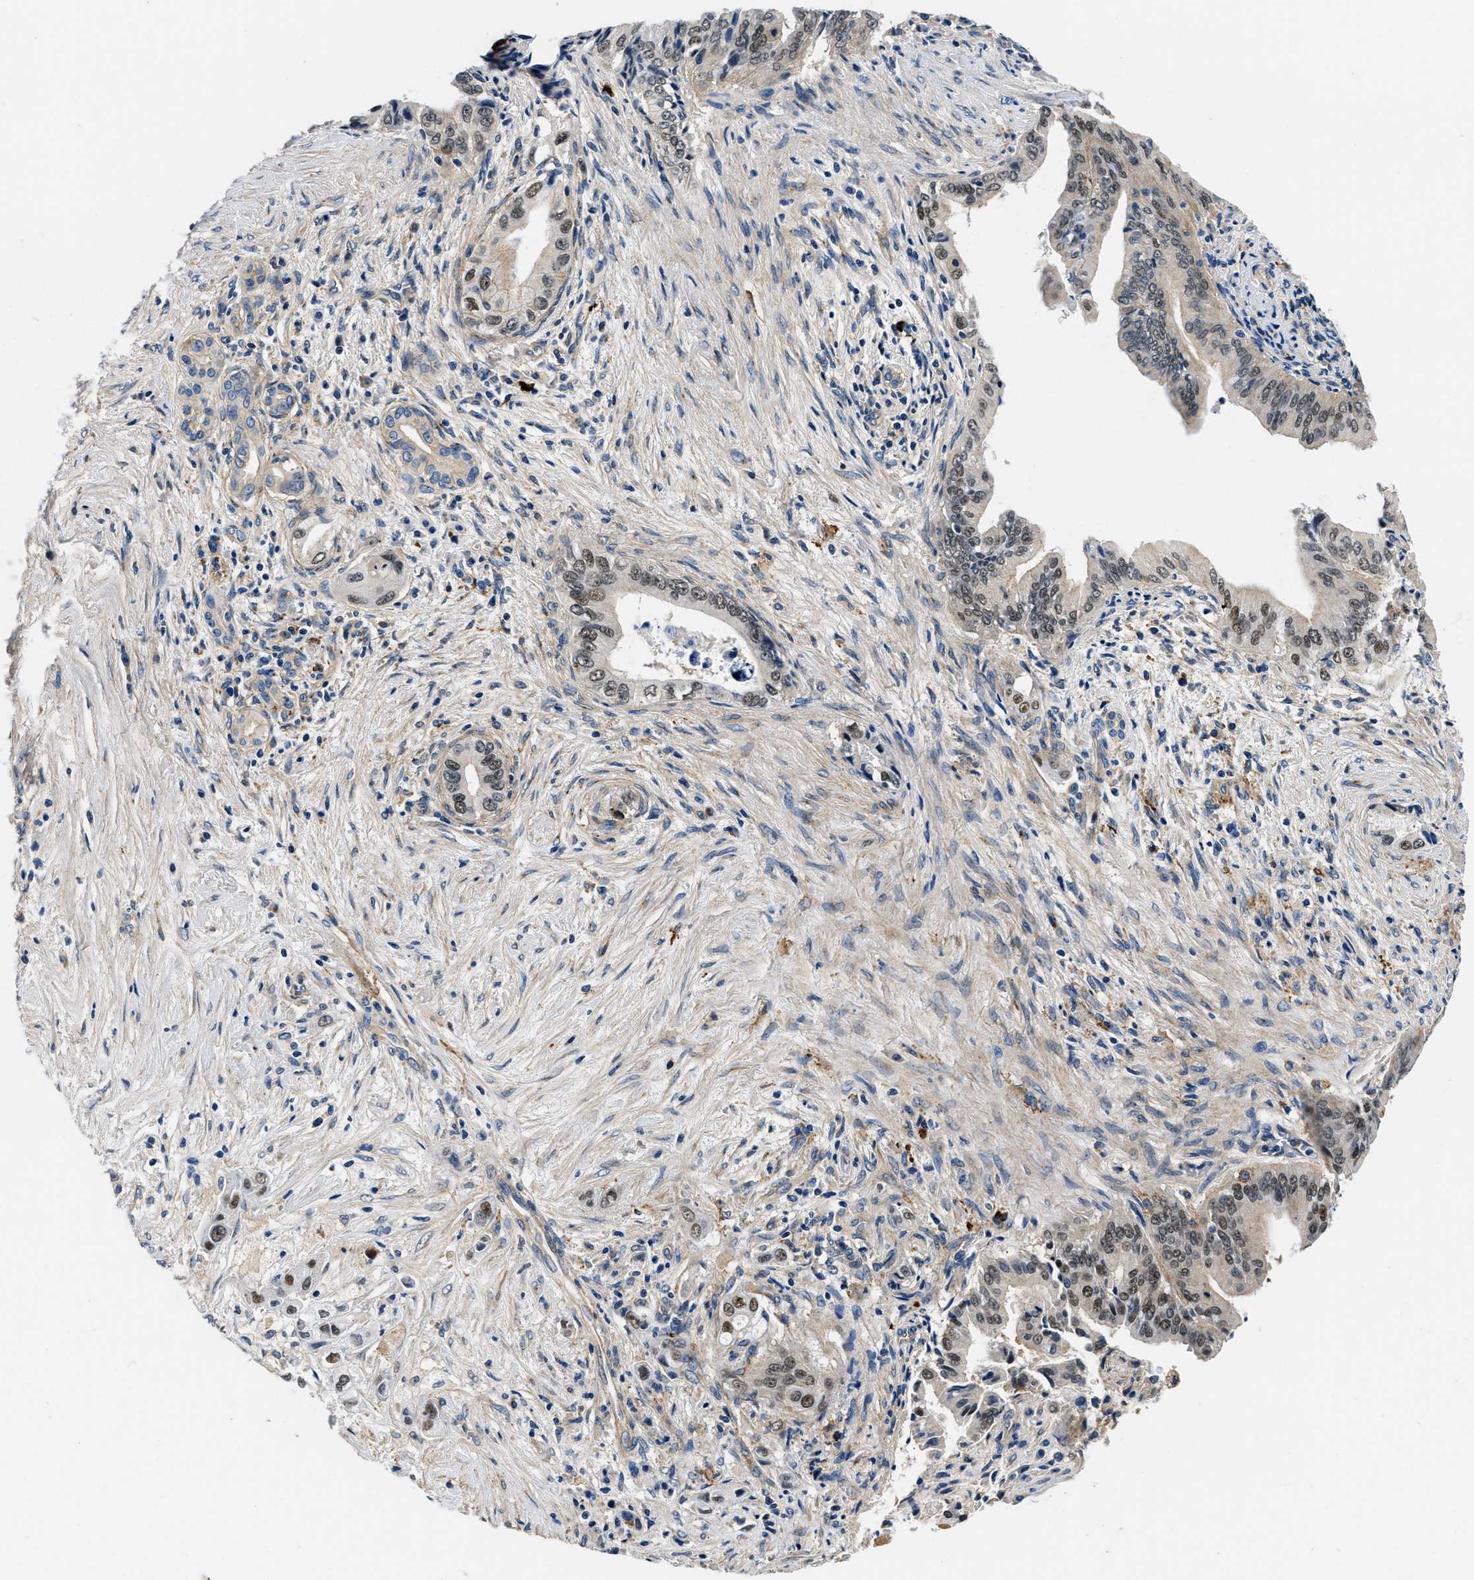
{"staining": {"intensity": "weak", "quantity": "25%-75%", "location": "nuclear"}, "tissue": "pancreatic cancer", "cell_type": "Tumor cells", "image_type": "cancer", "snomed": [{"axis": "morphology", "description": "Adenocarcinoma, NOS"}, {"axis": "topography", "description": "Pancreas"}], "caption": "Human adenocarcinoma (pancreatic) stained with a protein marker demonstrates weak staining in tumor cells.", "gene": "ZFAND3", "patient": {"sex": "female", "age": 73}}